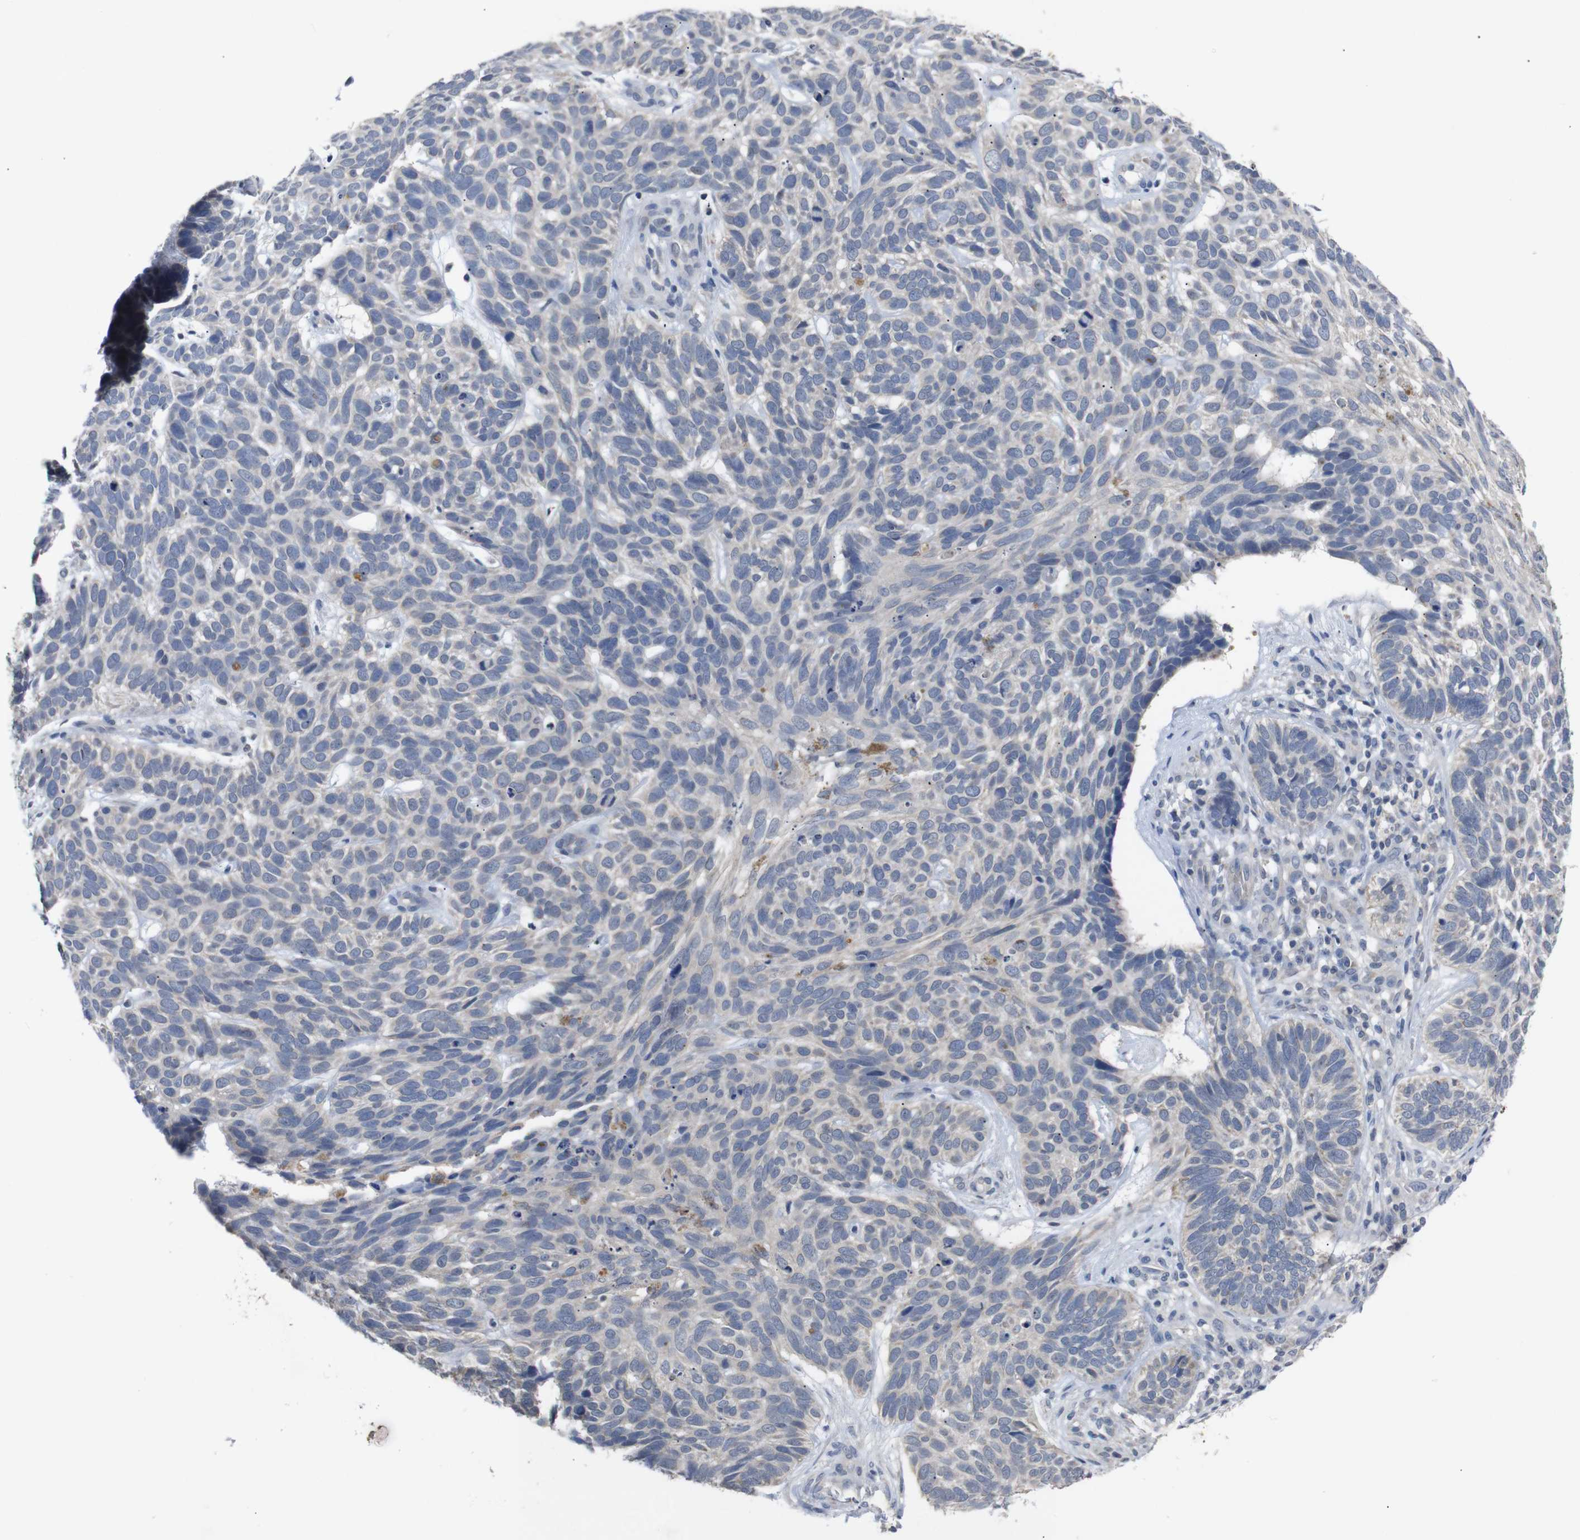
{"staining": {"intensity": "negative", "quantity": "none", "location": "none"}, "tissue": "skin cancer", "cell_type": "Tumor cells", "image_type": "cancer", "snomed": [{"axis": "morphology", "description": "Basal cell carcinoma"}, {"axis": "topography", "description": "Skin"}], "caption": "Micrograph shows no protein expression in tumor cells of skin cancer tissue.", "gene": "HNF1A", "patient": {"sex": "male", "age": 87}}